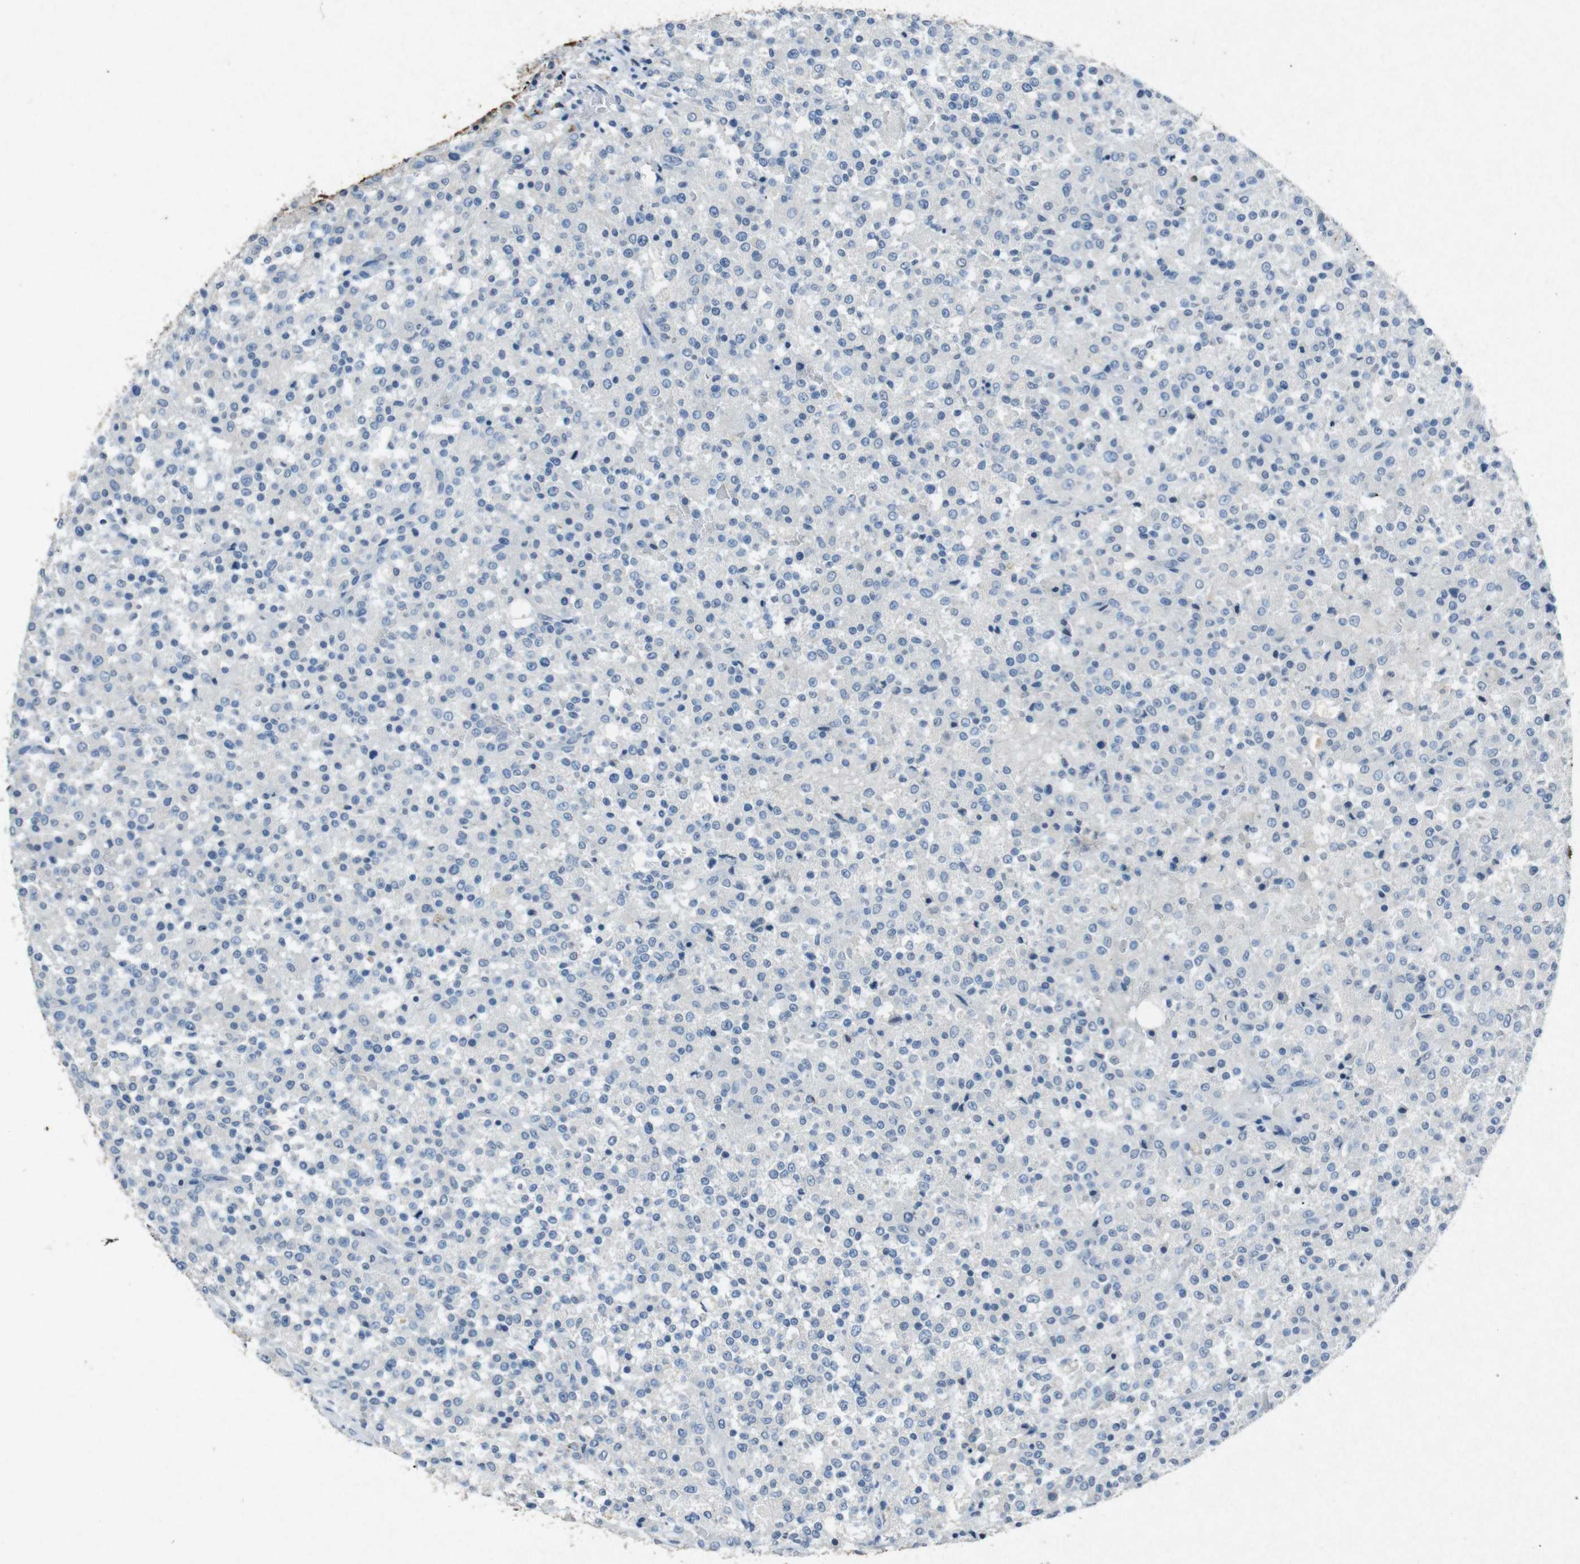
{"staining": {"intensity": "negative", "quantity": "none", "location": "none"}, "tissue": "testis cancer", "cell_type": "Tumor cells", "image_type": "cancer", "snomed": [{"axis": "morphology", "description": "Seminoma, NOS"}, {"axis": "topography", "description": "Testis"}], "caption": "Human testis seminoma stained for a protein using immunohistochemistry shows no positivity in tumor cells.", "gene": "STBD1", "patient": {"sex": "male", "age": 59}}